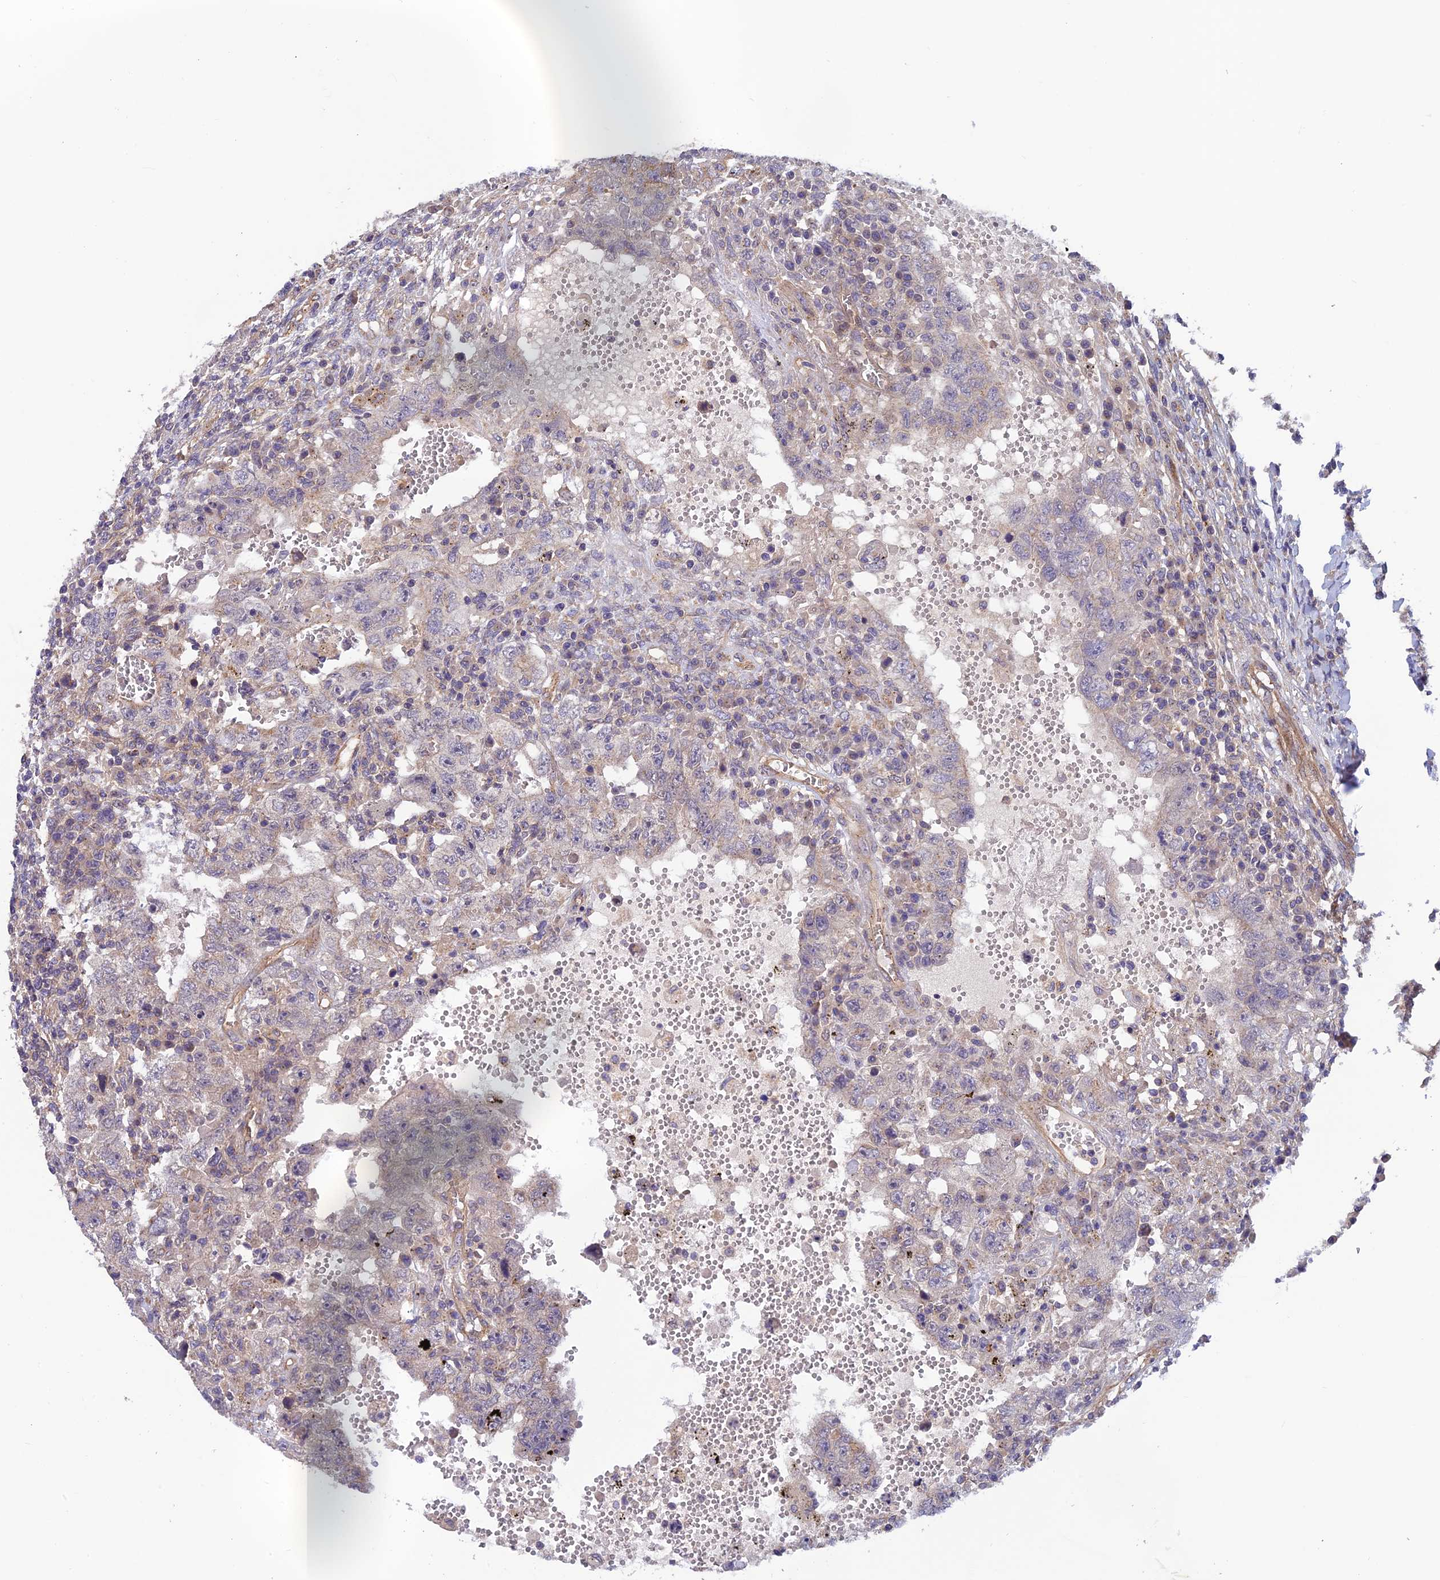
{"staining": {"intensity": "negative", "quantity": "none", "location": "none"}, "tissue": "testis cancer", "cell_type": "Tumor cells", "image_type": "cancer", "snomed": [{"axis": "morphology", "description": "Carcinoma, Embryonal, NOS"}, {"axis": "topography", "description": "Testis"}], "caption": "The immunohistochemistry (IHC) histopathology image has no significant positivity in tumor cells of embryonal carcinoma (testis) tissue.", "gene": "ADAMTS15", "patient": {"sex": "male", "age": 26}}